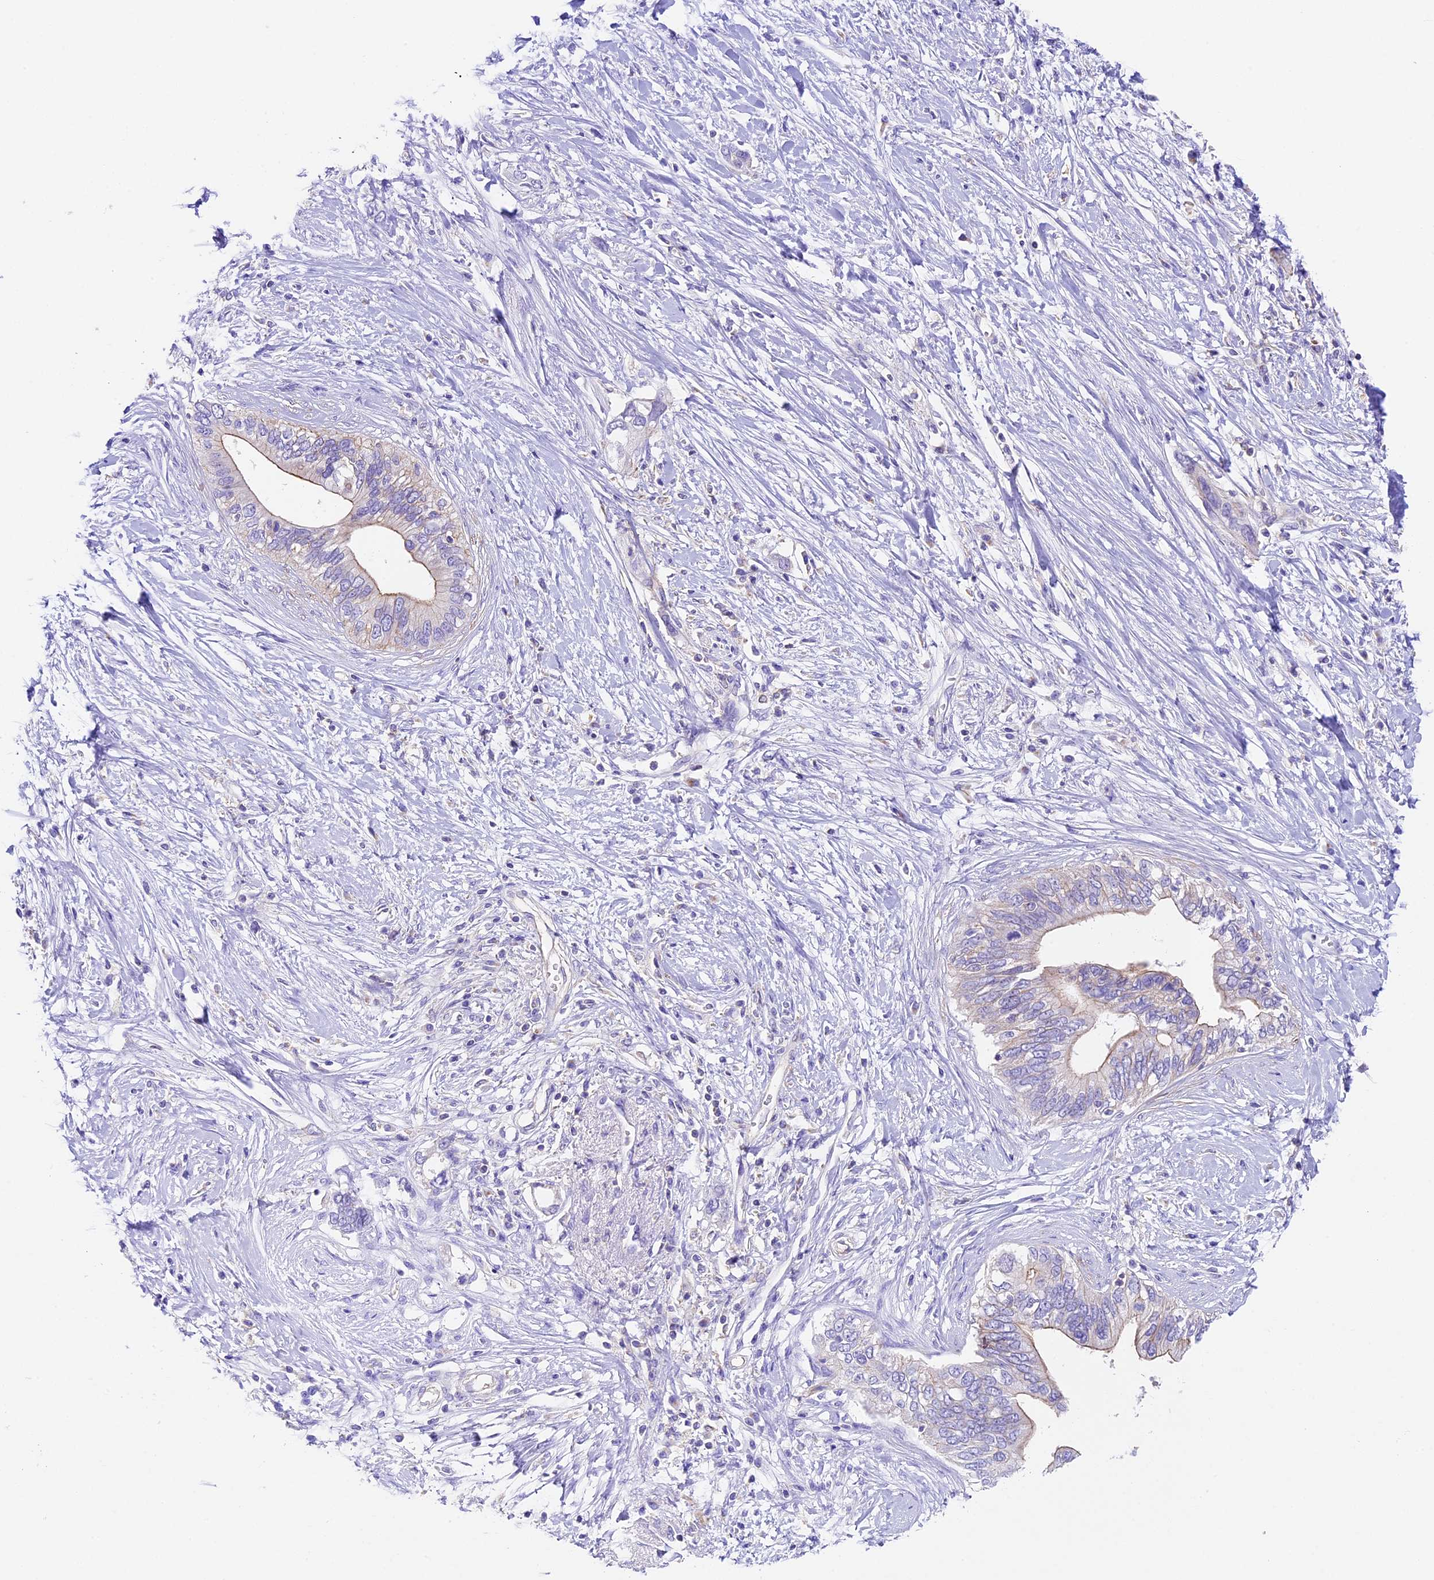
{"staining": {"intensity": "negative", "quantity": "none", "location": "none"}, "tissue": "pancreatic cancer", "cell_type": "Tumor cells", "image_type": "cancer", "snomed": [{"axis": "morphology", "description": "Normal tissue, NOS"}, {"axis": "morphology", "description": "Adenocarcinoma, NOS"}, {"axis": "topography", "description": "Pancreas"}, {"axis": "topography", "description": "Peripheral nerve tissue"}], "caption": "Immunohistochemical staining of human pancreatic adenocarcinoma displays no significant staining in tumor cells.", "gene": "TBC1D1", "patient": {"sex": "male", "age": 59}}